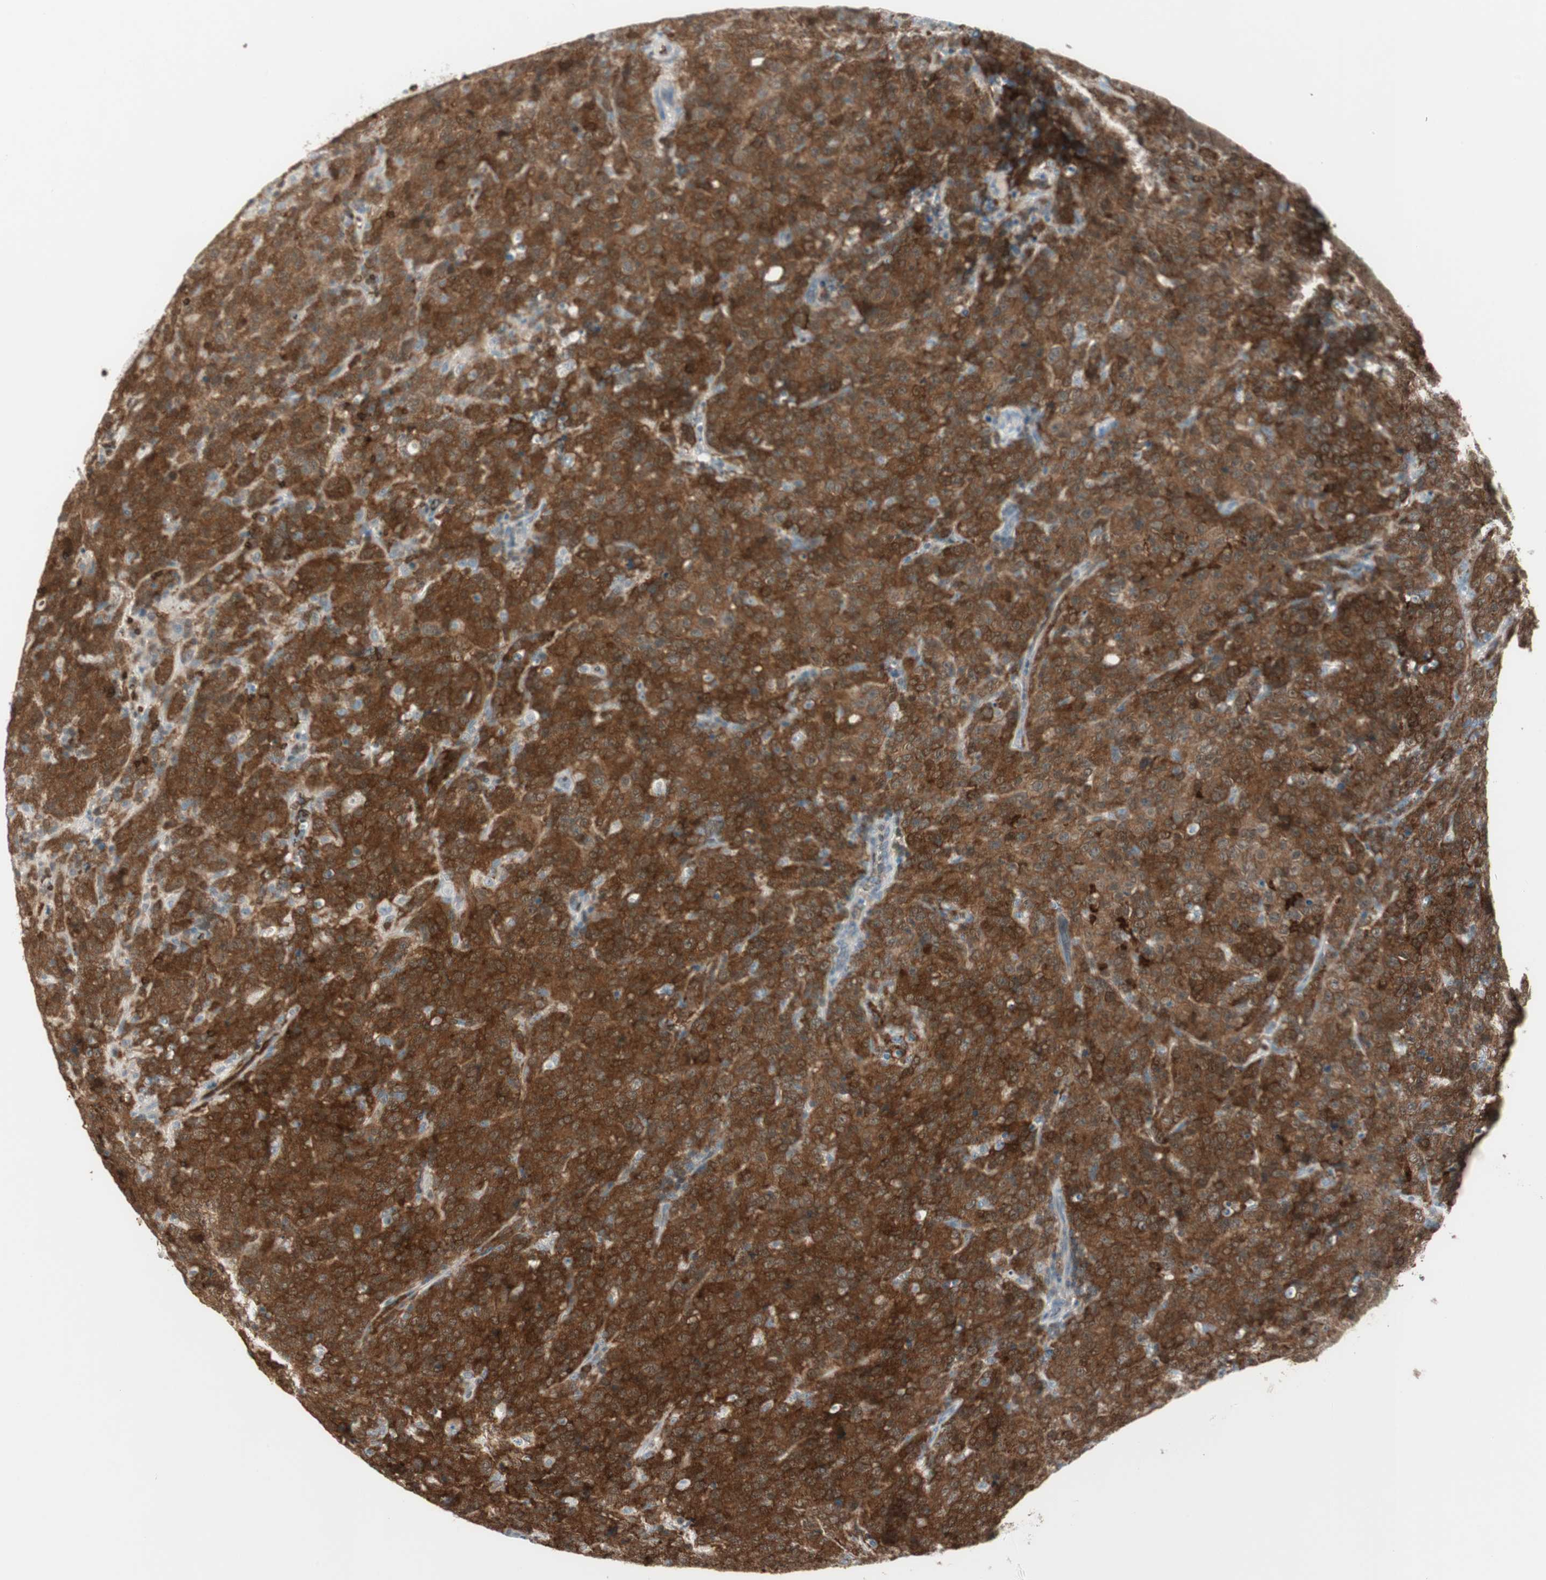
{"staining": {"intensity": "strong", "quantity": ">75%", "location": "cytoplasmic/membranous"}, "tissue": "lymphoma", "cell_type": "Tumor cells", "image_type": "cancer", "snomed": [{"axis": "morphology", "description": "Malignant lymphoma, non-Hodgkin's type, High grade"}, {"axis": "topography", "description": "Tonsil"}], "caption": "IHC (DAB) staining of human lymphoma shows strong cytoplasmic/membranous protein staining in approximately >75% of tumor cells.", "gene": "MAP4K1", "patient": {"sex": "female", "age": 36}}